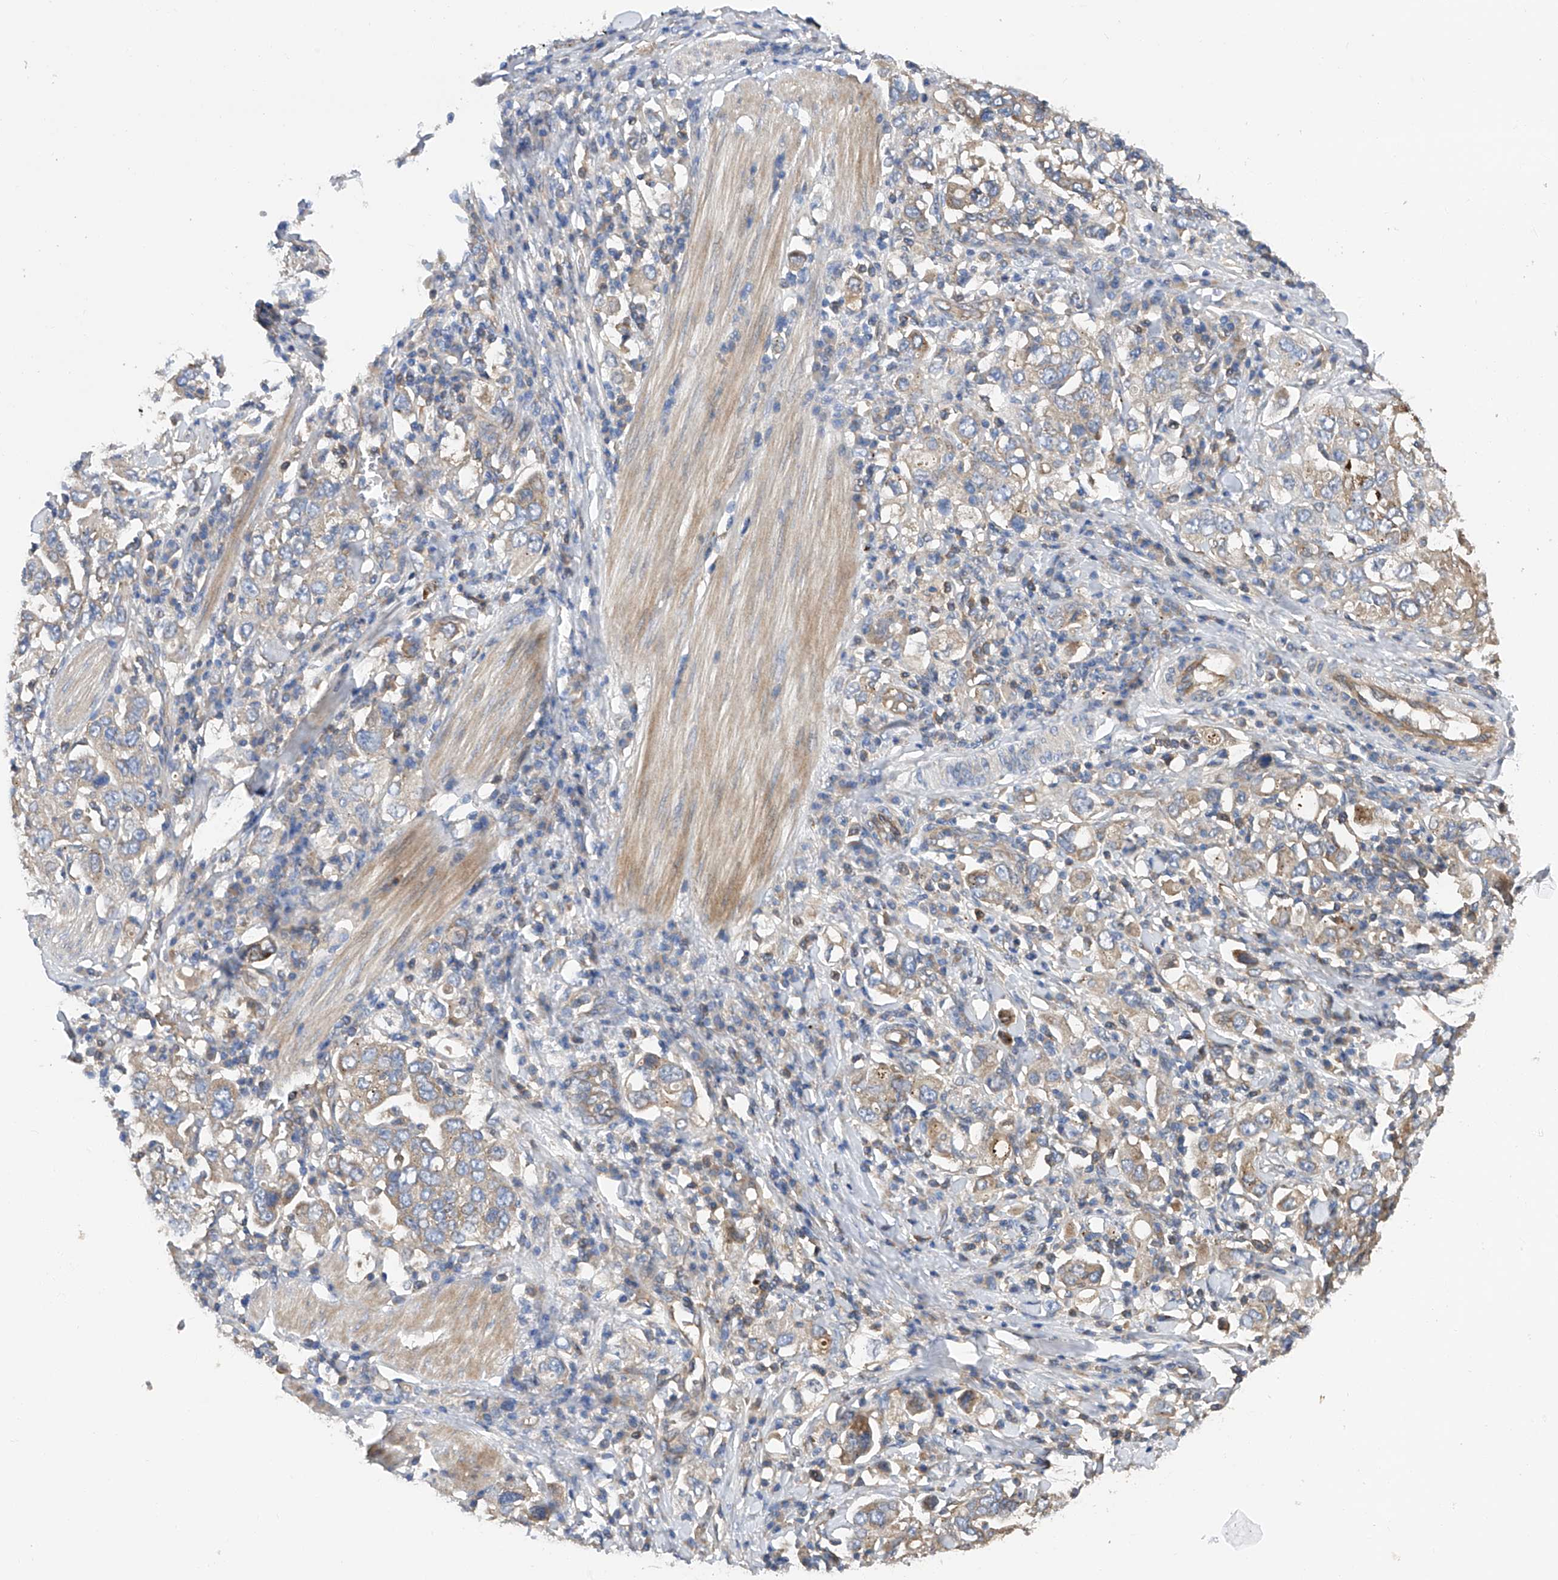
{"staining": {"intensity": "moderate", "quantity": "25%-75%", "location": "cytoplasmic/membranous"}, "tissue": "stomach cancer", "cell_type": "Tumor cells", "image_type": "cancer", "snomed": [{"axis": "morphology", "description": "Adenocarcinoma, NOS"}, {"axis": "topography", "description": "Stomach, upper"}], "caption": "Moderate cytoplasmic/membranous protein staining is present in approximately 25%-75% of tumor cells in stomach cancer (adenocarcinoma). (DAB IHC, brown staining for protein, blue staining for nuclei).", "gene": "PTK2", "patient": {"sex": "male", "age": 62}}